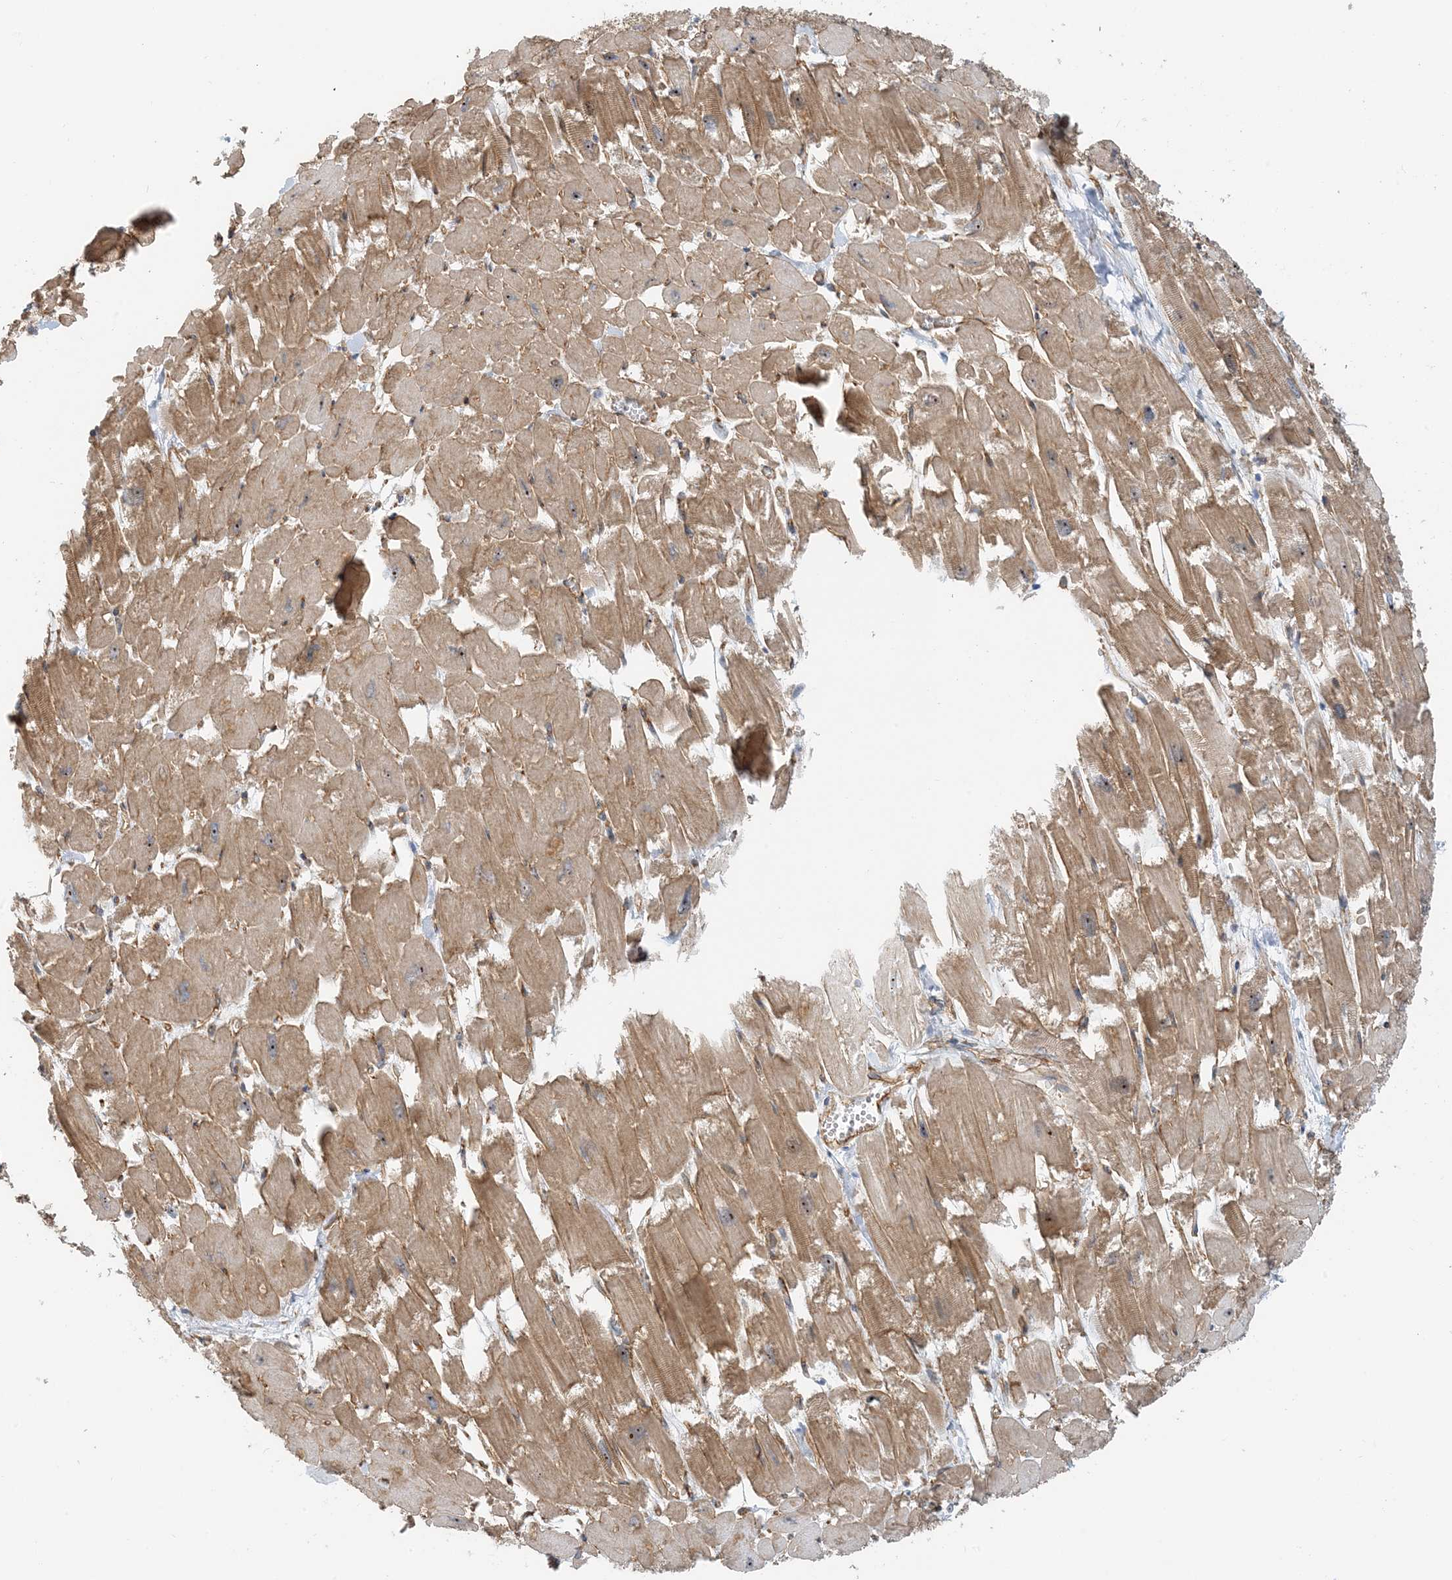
{"staining": {"intensity": "moderate", "quantity": ">75%", "location": "cytoplasmic/membranous"}, "tissue": "heart muscle", "cell_type": "Cardiomyocytes", "image_type": "normal", "snomed": [{"axis": "morphology", "description": "Normal tissue, NOS"}, {"axis": "topography", "description": "Heart"}], "caption": "Protein expression analysis of benign heart muscle demonstrates moderate cytoplasmic/membranous staining in about >75% of cardiomyocytes. The protein is shown in brown color, while the nuclei are stained blue.", "gene": "MYL5", "patient": {"sex": "male", "age": 54}}